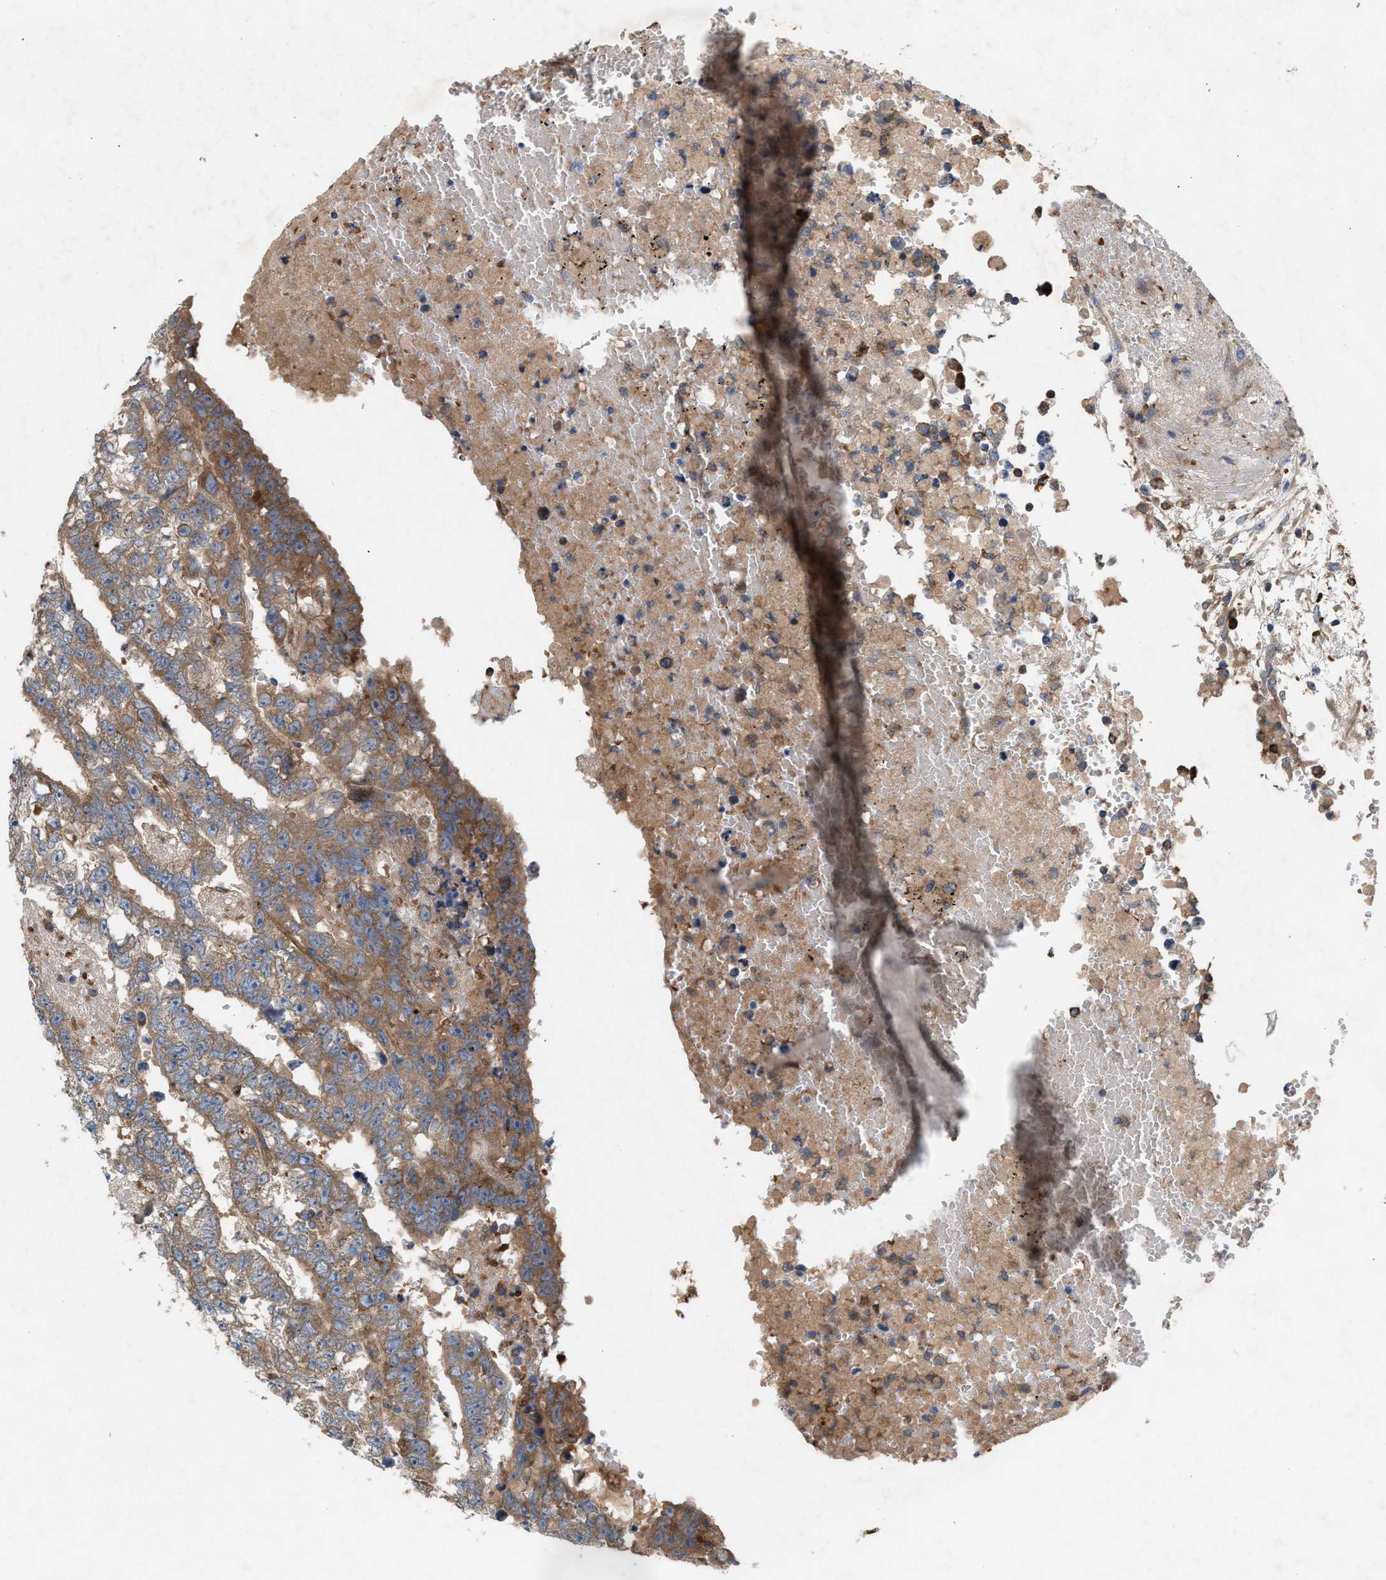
{"staining": {"intensity": "moderate", "quantity": ">75%", "location": "cytoplasmic/membranous"}, "tissue": "testis cancer", "cell_type": "Tumor cells", "image_type": "cancer", "snomed": [{"axis": "morphology", "description": "Carcinoma, Embryonal, NOS"}, {"axis": "topography", "description": "Testis"}], "caption": "This is a photomicrograph of immunohistochemistry staining of testis cancer (embryonal carcinoma), which shows moderate staining in the cytoplasmic/membranous of tumor cells.", "gene": "GCC1", "patient": {"sex": "male", "age": 25}}